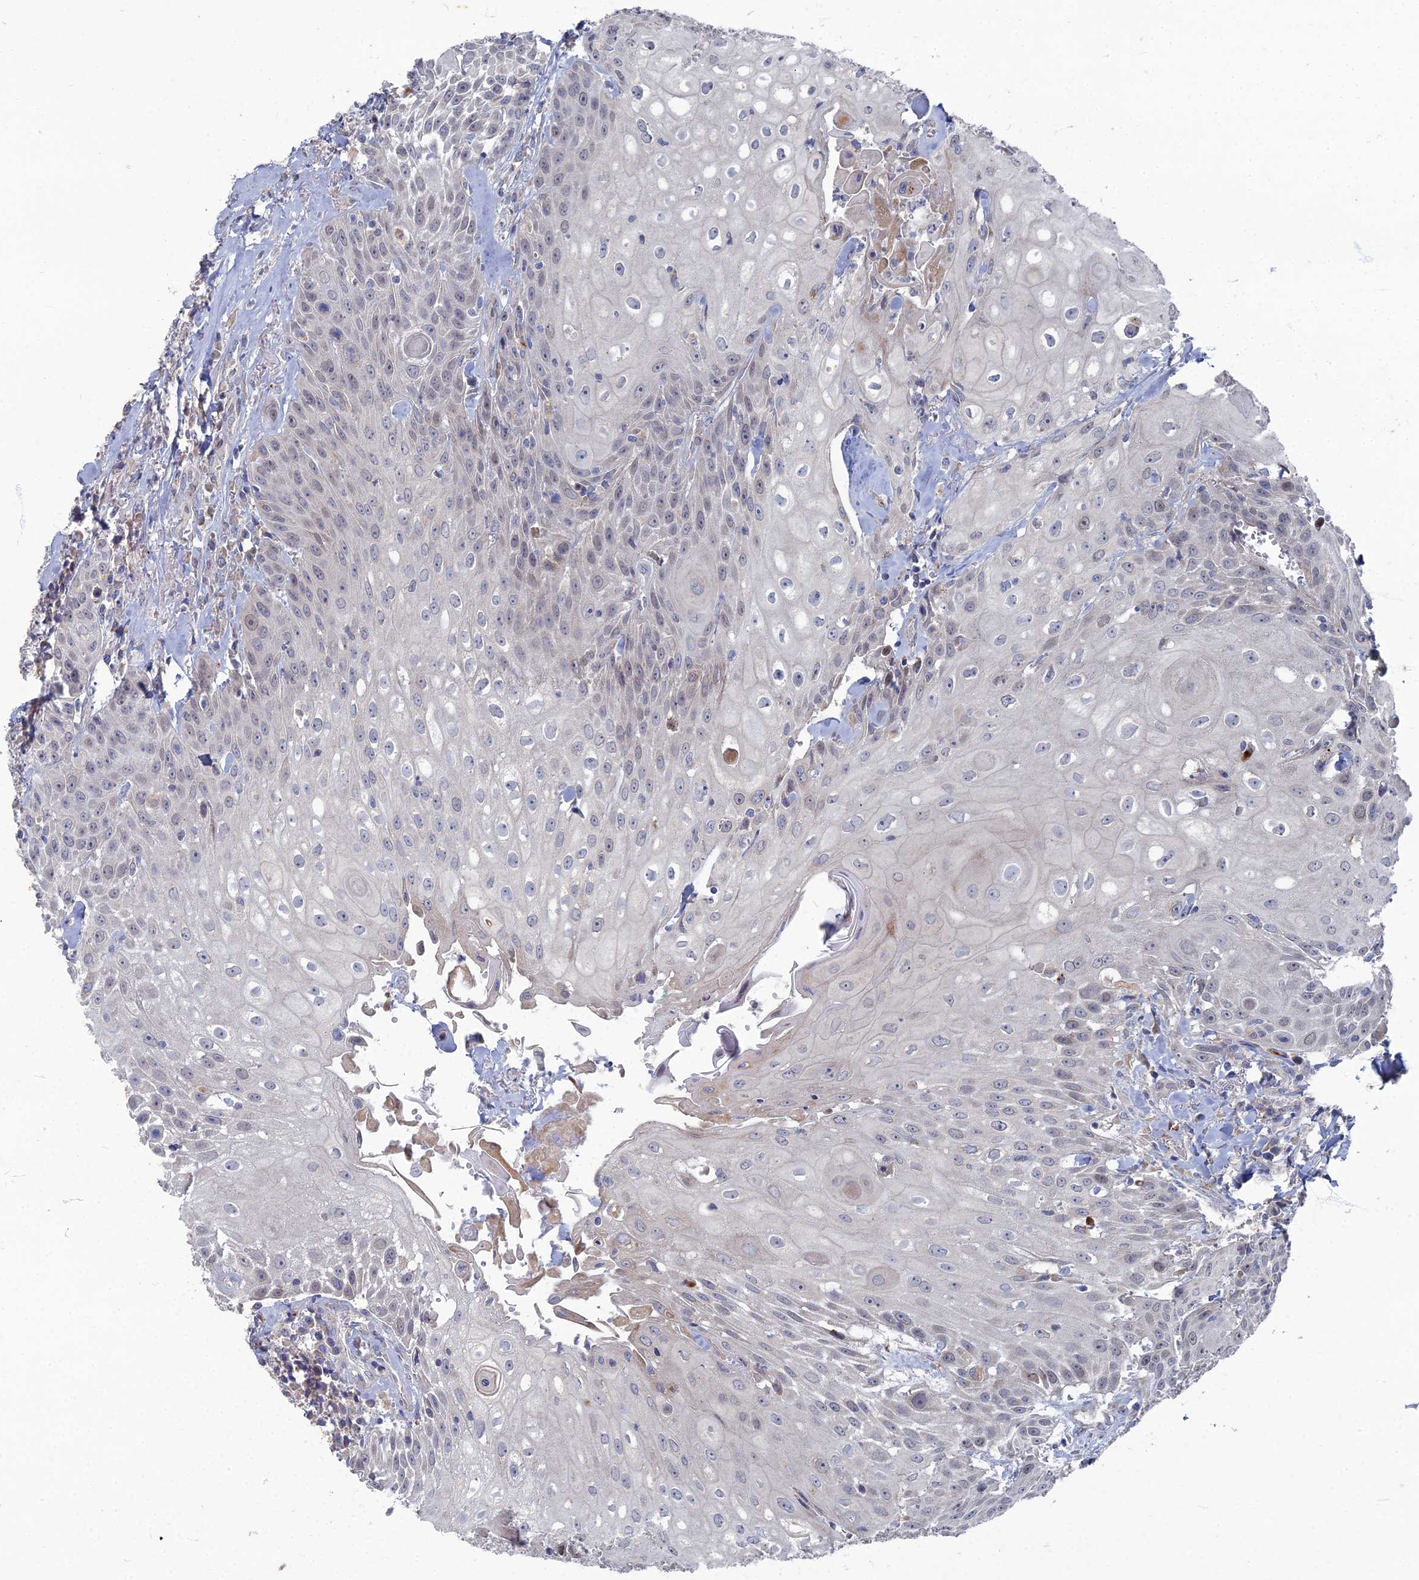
{"staining": {"intensity": "weak", "quantity": "<25%", "location": "nuclear"}, "tissue": "head and neck cancer", "cell_type": "Tumor cells", "image_type": "cancer", "snomed": [{"axis": "morphology", "description": "Squamous cell carcinoma, NOS"}, {"axis": "topography", "description": "Oral tissue"}, {"axis": "topography", "description": "Head-Neck"}], "caption": "Immunohistochemistry image of head and neck squamous cell carcinoma stained for a protein (brown), which reveals no expression in tumor cells. (Stains: DAB (3,3'-diaminobenzidine) IHC with hematoxylin counter stain, Microscopy: brightfield microscopy at high magnification).", "gene": "TMEM128", "patient": {"sex": "female", "age": 82}}